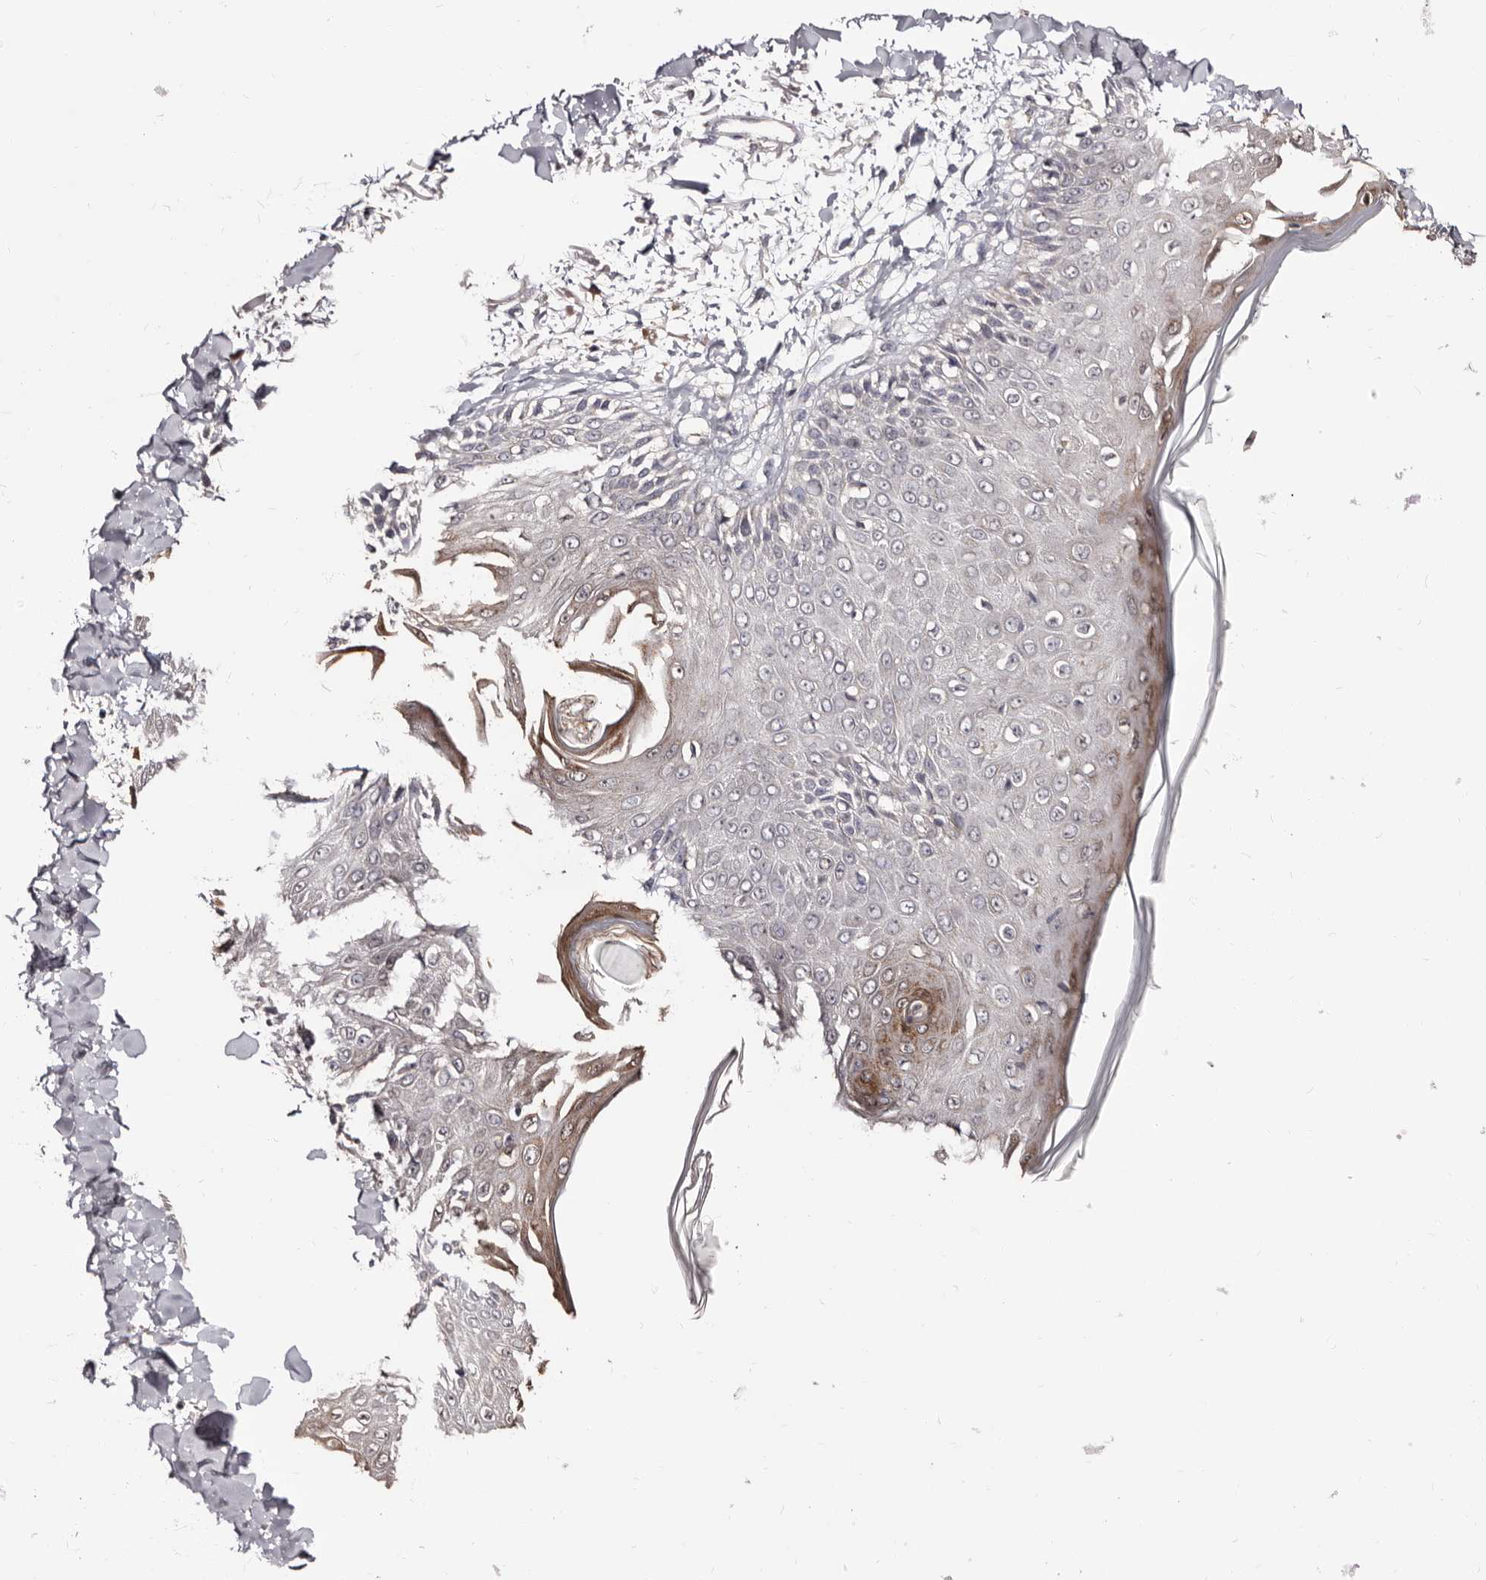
{"staining": {"intensity": "negative", "quantity": "none", "location": "none"}, "tissue": "skin", "cell_type": "Fibroblasts", "image_type": "normal", "snomed": [{"axis": "morphology", "description": "Normal tissue, NOS"}, {"axis": "morphology", "description": "Squamous cell carcinoma, NOS"}, {"axis": "topography", "description": "Skin"}, {"axis": "topography", "description": "Peripheral nerve tissue"}], "caption": "DAB immunohistochemical staining of normal human skin displays no significant expression in fibroblasts. (DAB (3,3'-diaminobenzidine) IHC, high magnification).", "gene": "PTAFR", "patient": {"sex": "male", "age": 83}}